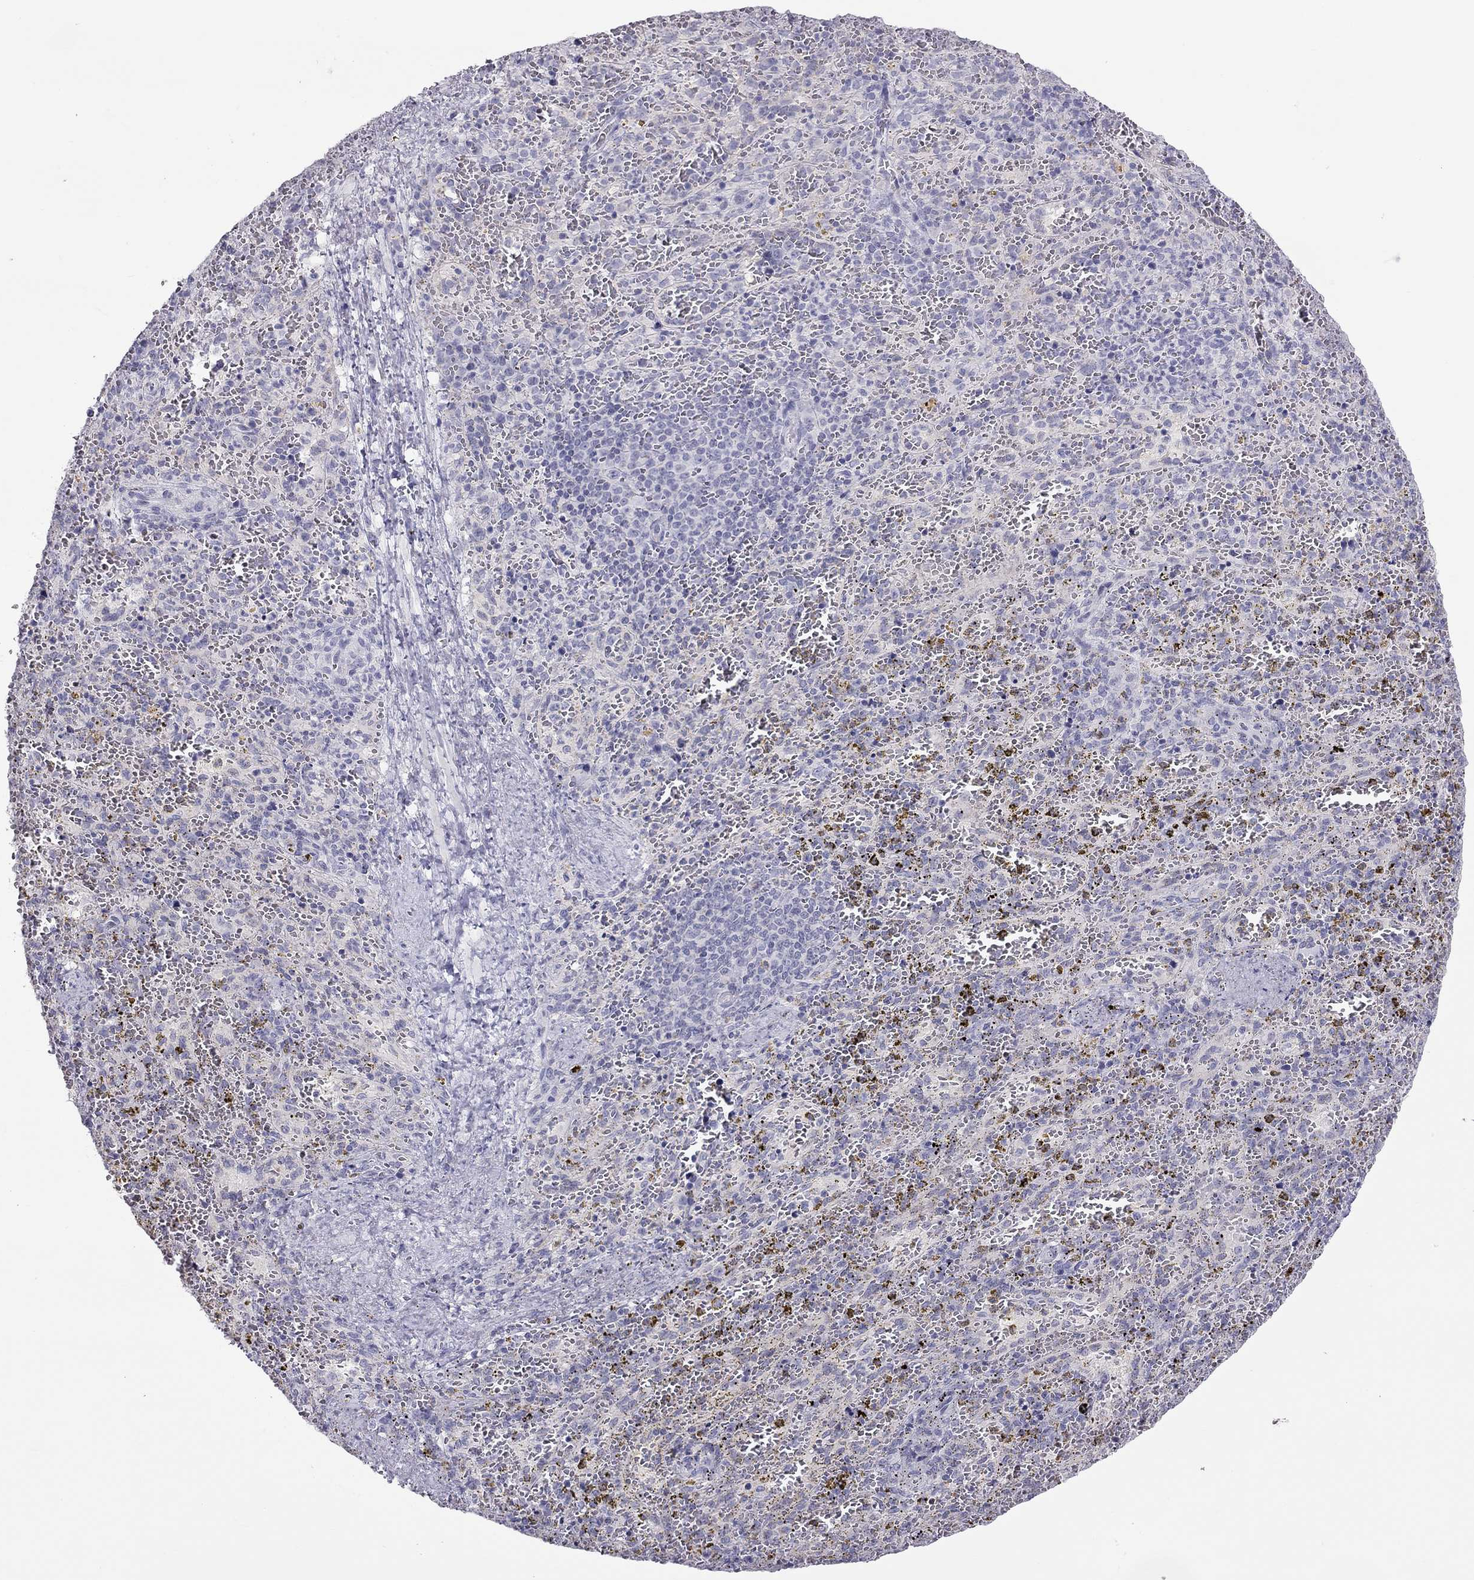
{"staining": {"intensity": "negative", "quantity": "none", "location": "none"}, "tissue": "spleen", "cell_type": "Cells in red pulp", "image_type": "normal", "snomed": [{"axis": "morphology", "description": "Normal tissue, NOS"}, {"axis": "topography", "description": "Spleen"}], "caption": "The IHC photomicrograph has no significant positivity in cells in red pulp of spleen. Nuclei are stained in blue.", "gene": "TEX14", "patient": {"sex": "female", "age": 50}}